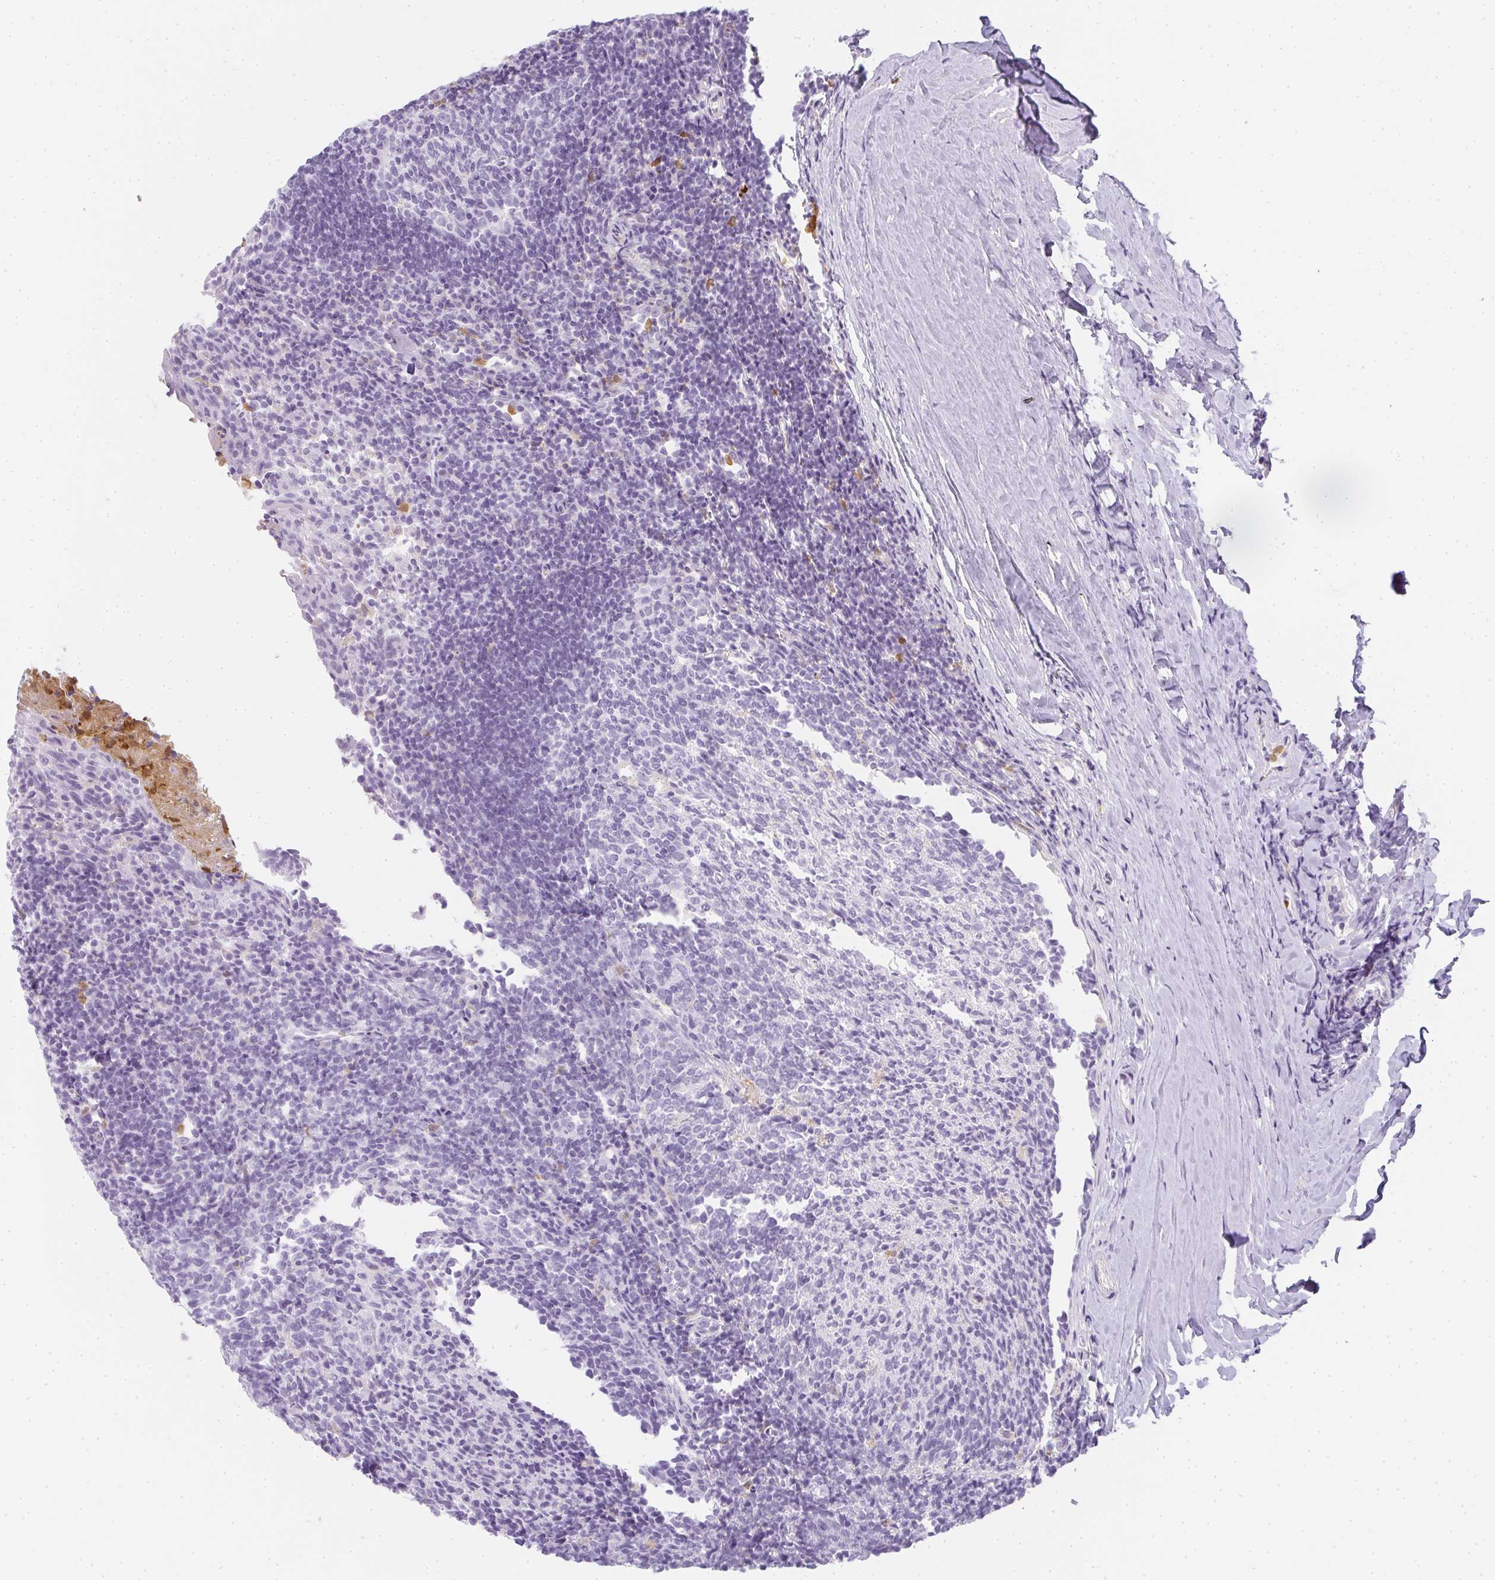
{"staining": {"intensity": "negative", "quantity": "none", "location": "none"}, "tissue": "tonsil", "cell_type": "Germinal center cells", "image_type": "normal", "snomed": [{"axis": "morphology", "description": "Normal tissue, NOS"}, {"axis": "topography", "description": "Tonsil"}], "caption": "Tonsil stained for a protein using immunohistochemistry (IHC) demonstrates no expression germinal center cells.", "gene": "HK3", "patient": {"sex": "female", "age": 10}}